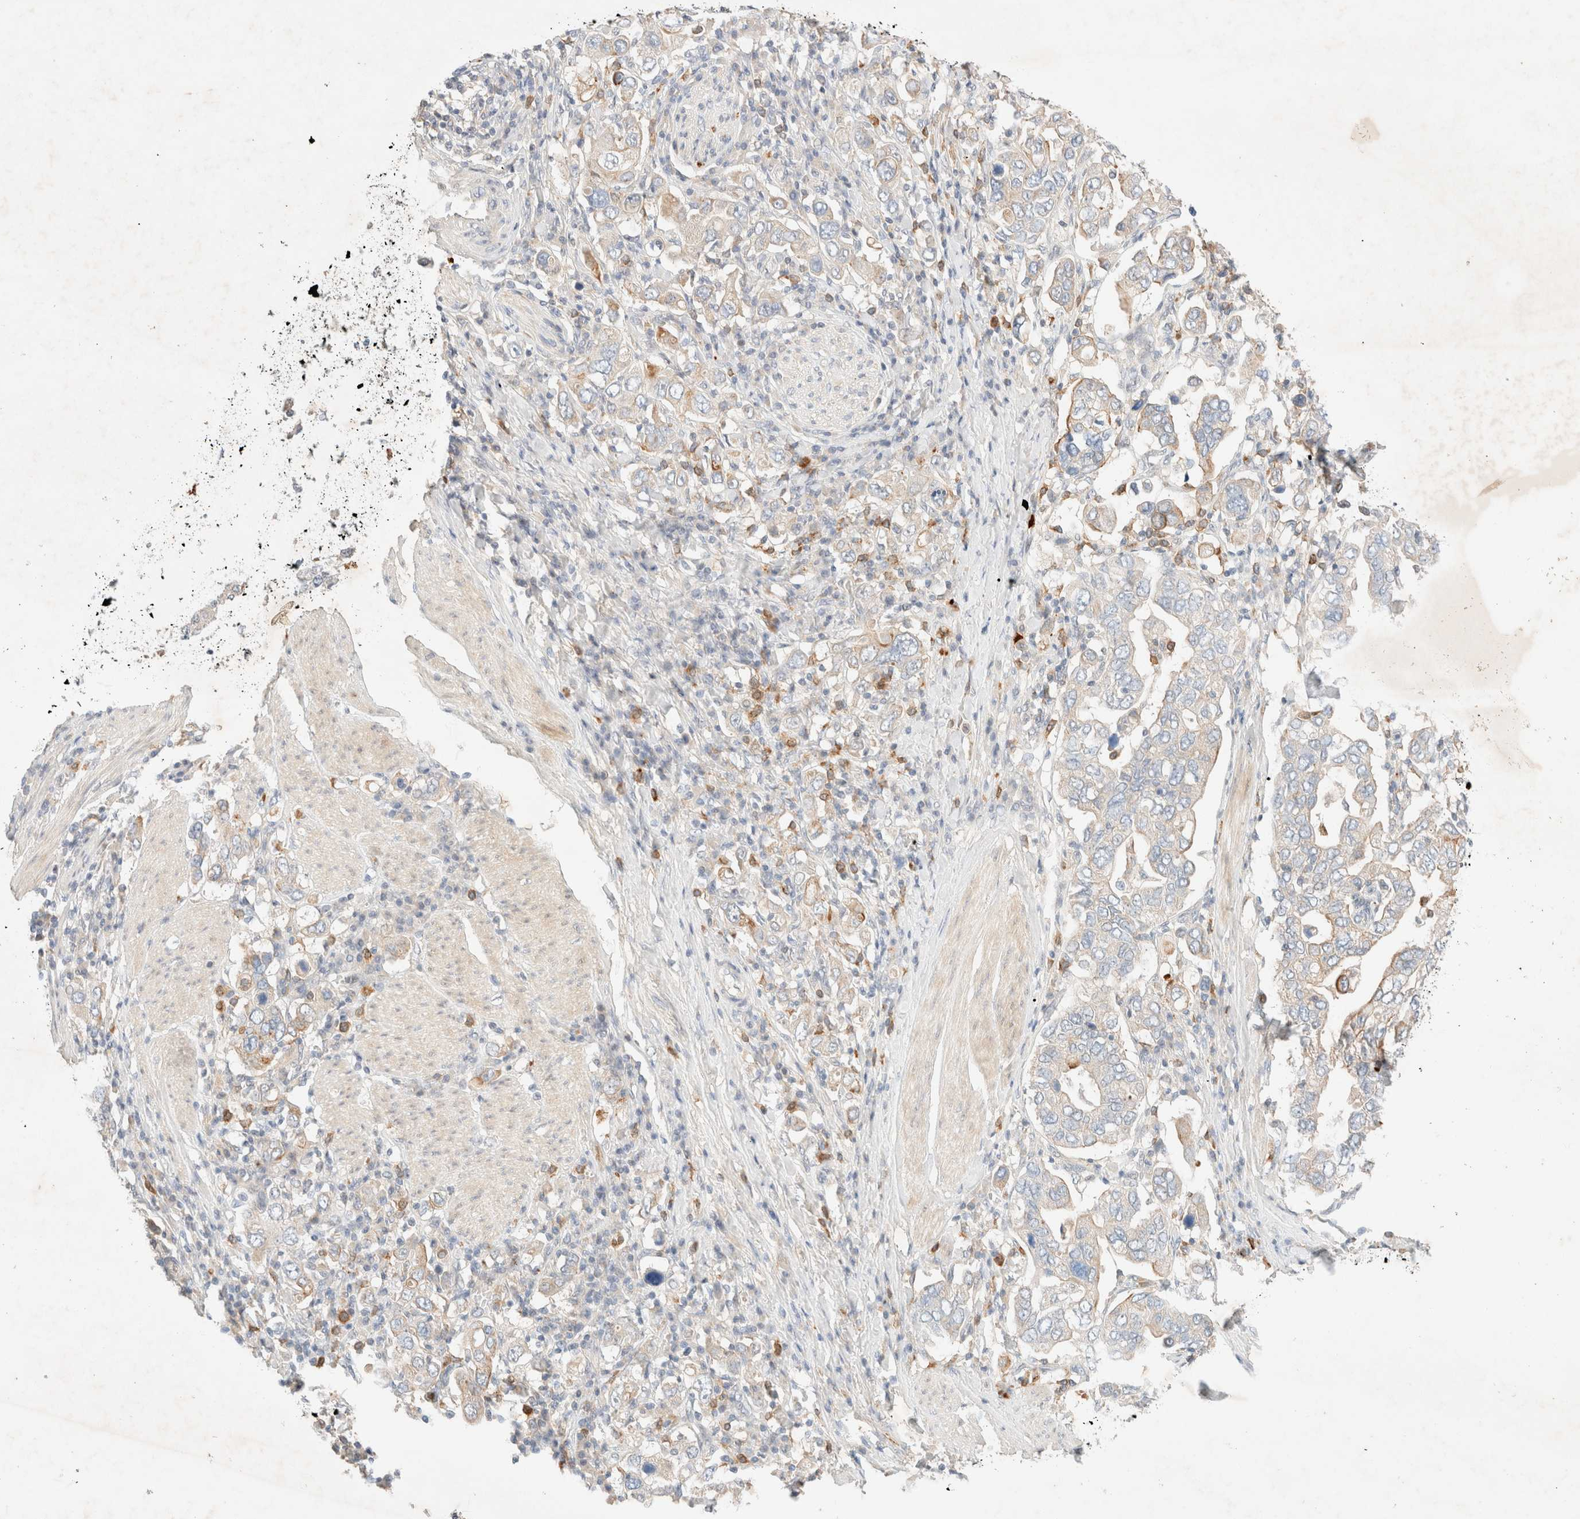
{"staining": {"intensity": "moderate", "quantity": "<25%", "location": "cytoplasmic/membranous"}, "tissue": "stomach cancer", "cell_type": "Tumor cells", "image_type": "cancer", "snomed": [{"axis": "morphology", "description": "Adenocarcinoma, NOS"}, {"axis": "topography", "description": "Stomach, upper"}], "caption": "High-magnification brightfield microscopy of stomach adenocarcinoma stained with DAB (3,3'-diaminobenzidine) (brown) and counterstained with hematoxylin (blue). tumor cells exhibit moderate cytoplasmic/membranous expression is appreciated in approximately<25% of cells. (Brightfield microscopy of DAB IHC at high magnification).", "gene": "SGSM2", "patient": {"sex": "male", "age": 62}}